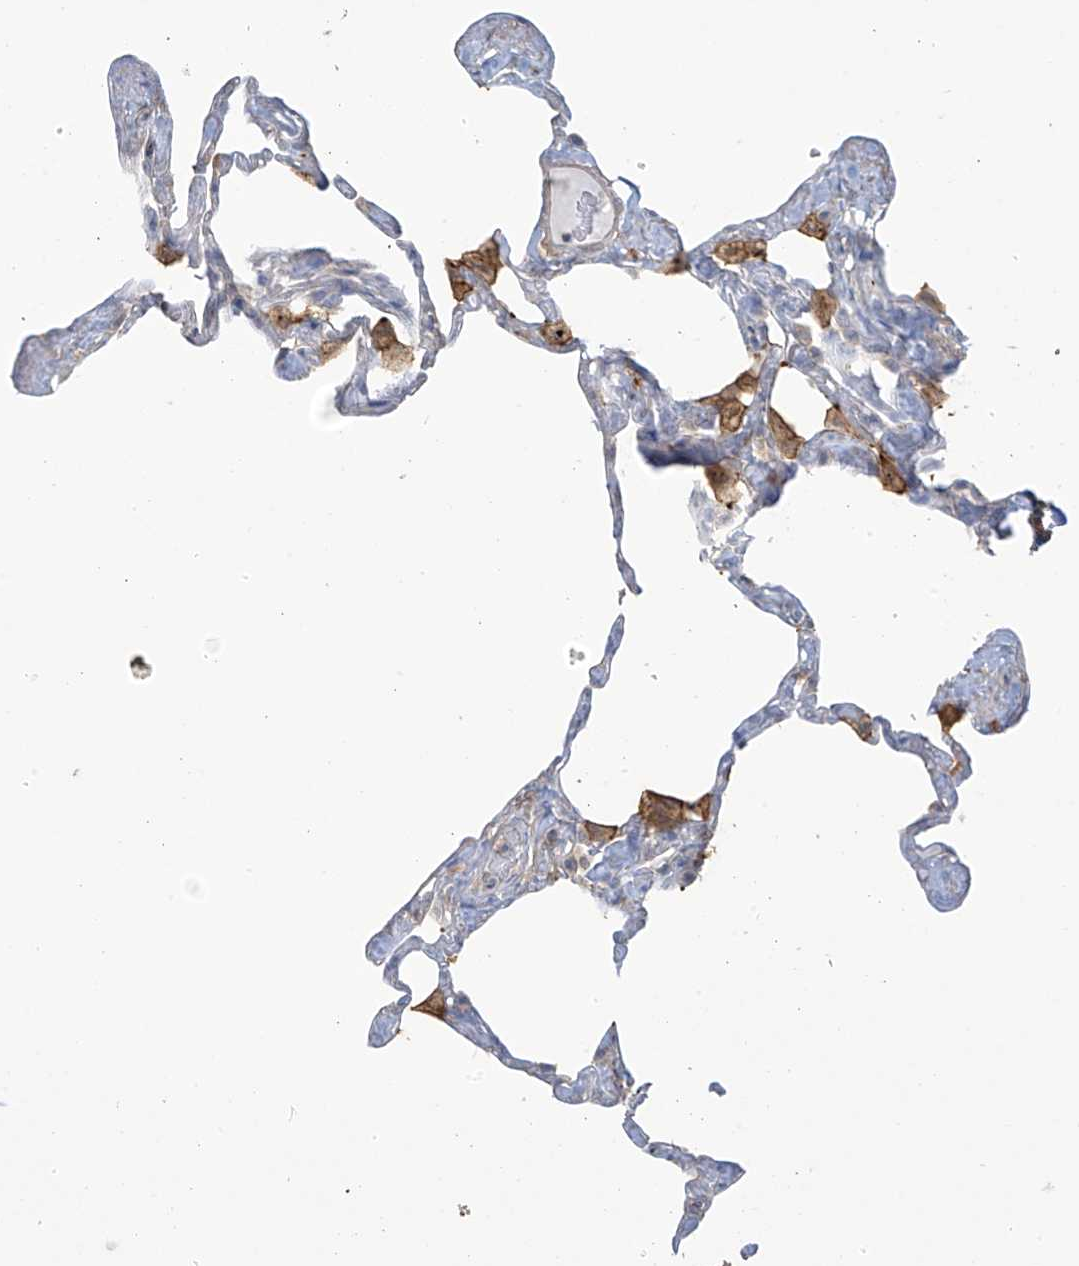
{"staining": {"intensity": "negative", "quantity": "none", "location": "none"}, "tissue": "lung", "cell_type": "Alveolar cells", "image_type": "normal", "snomed": [{"axis": "morphology", "description": "Normal tissue, NOS"}, {"axis": "topography", "description": "Lung"}], "caption": "This photomicrograph is of unremarkable lung stained with immunohistochemistry to label a protein in brown with the nuclei are counter-stained blue. There is no staining in alveolar cells. (Brightfield microscopy of DAB (3,3'-diaminobenzidine) immunohistochemistry (IHC) at high magnification).", "gene": "TAGAP", "patient": {"sex": "male", "age": 65}}